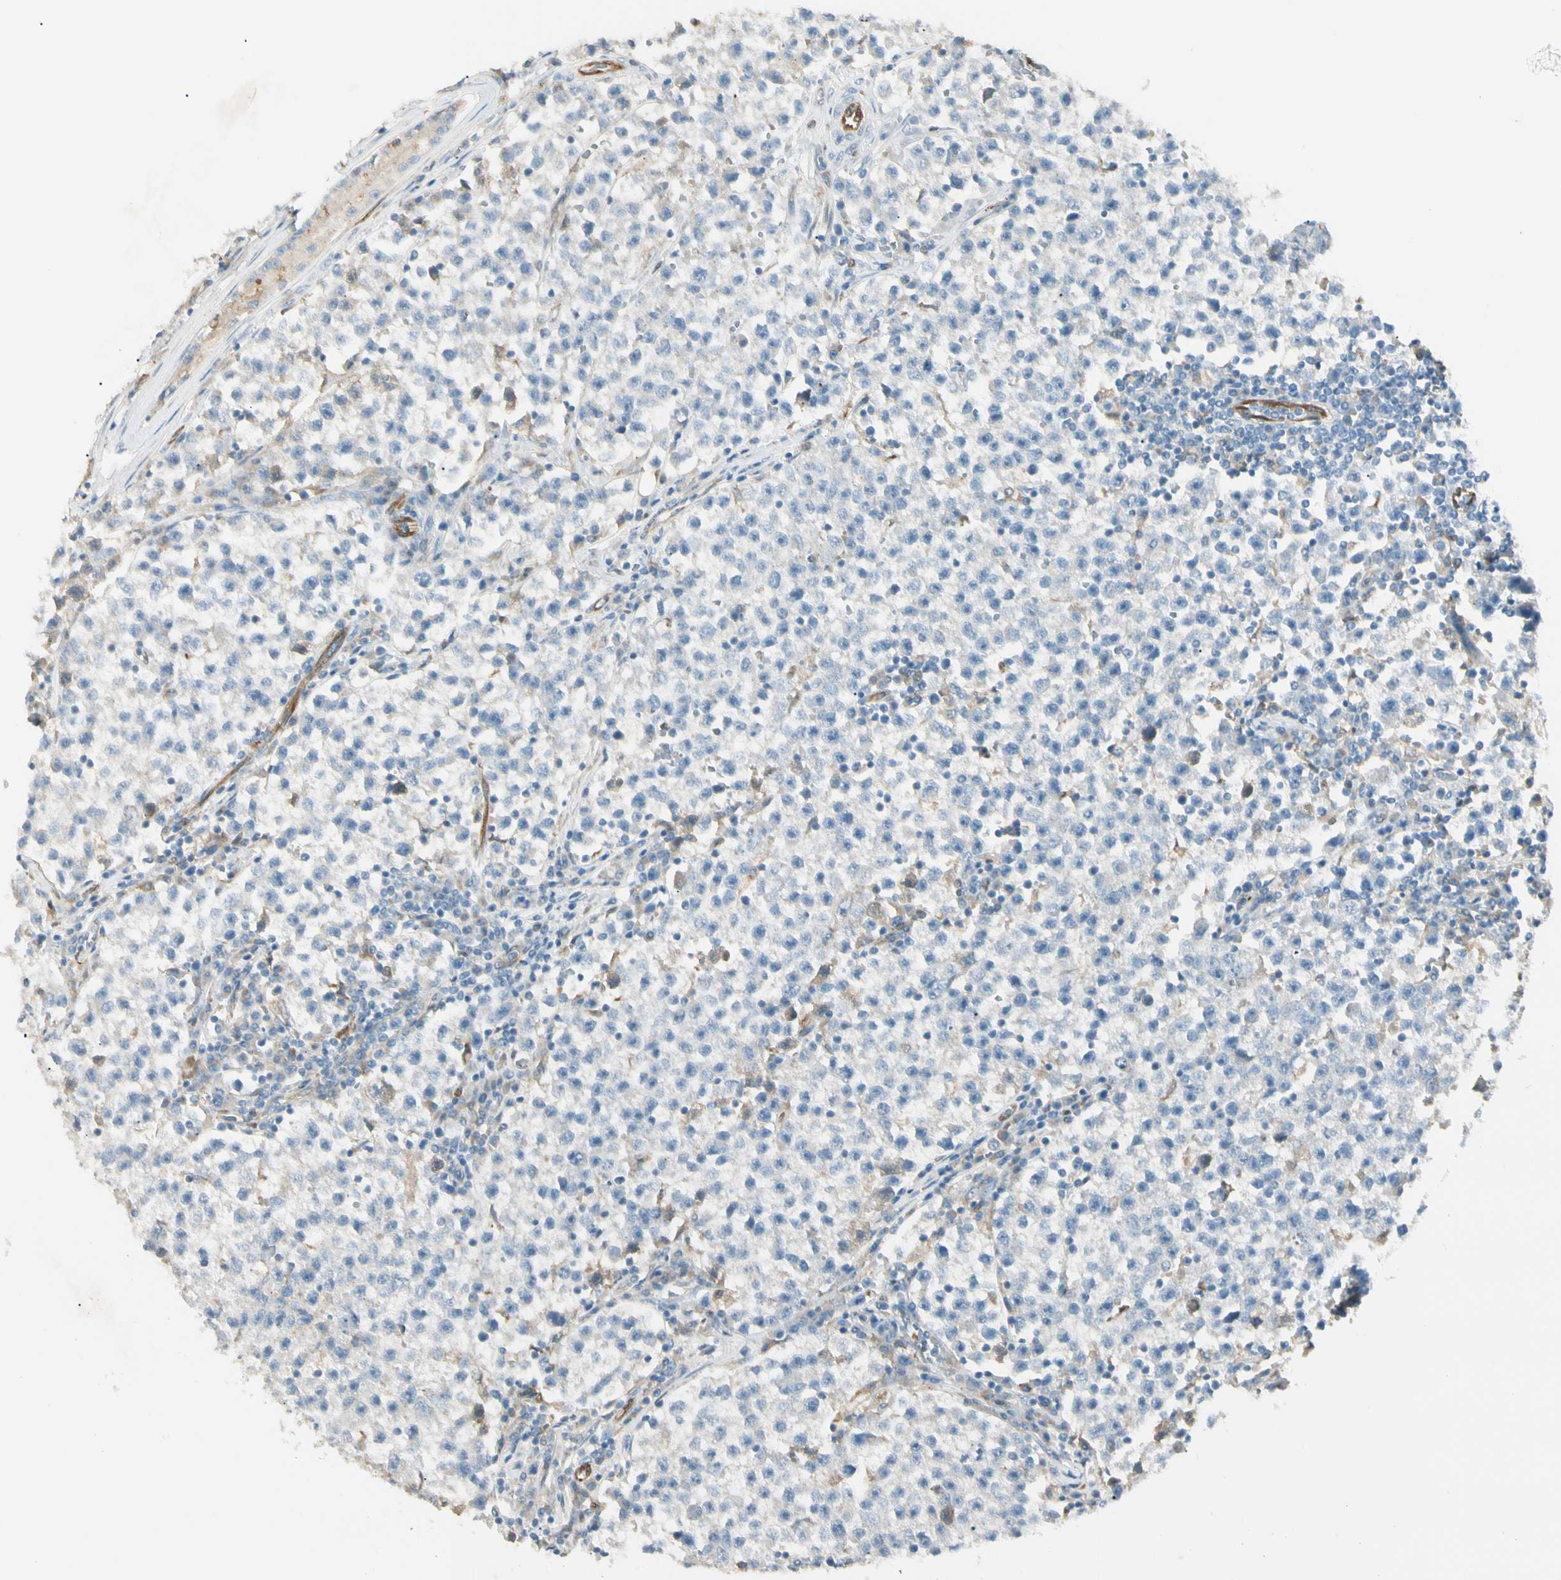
{"staining": {"intensity": "negative", "quantity": "none", "location": "none"}, "tissue": "testis cancer", "cell_type": "Tumor cells", "image_type": "cancer", "snomed": [{"axis": "morphology", "description": "Seminoma, NOS"}, {"axis": "topography", "description": "Testis"}], "caption": "The immunohistochemistry (IHC) image has no significant staining in tumor cells of testis cancer (seminoma) tissue.", "gene": "LPCAT2", "patient": {"sex": "male", "age": 22}}